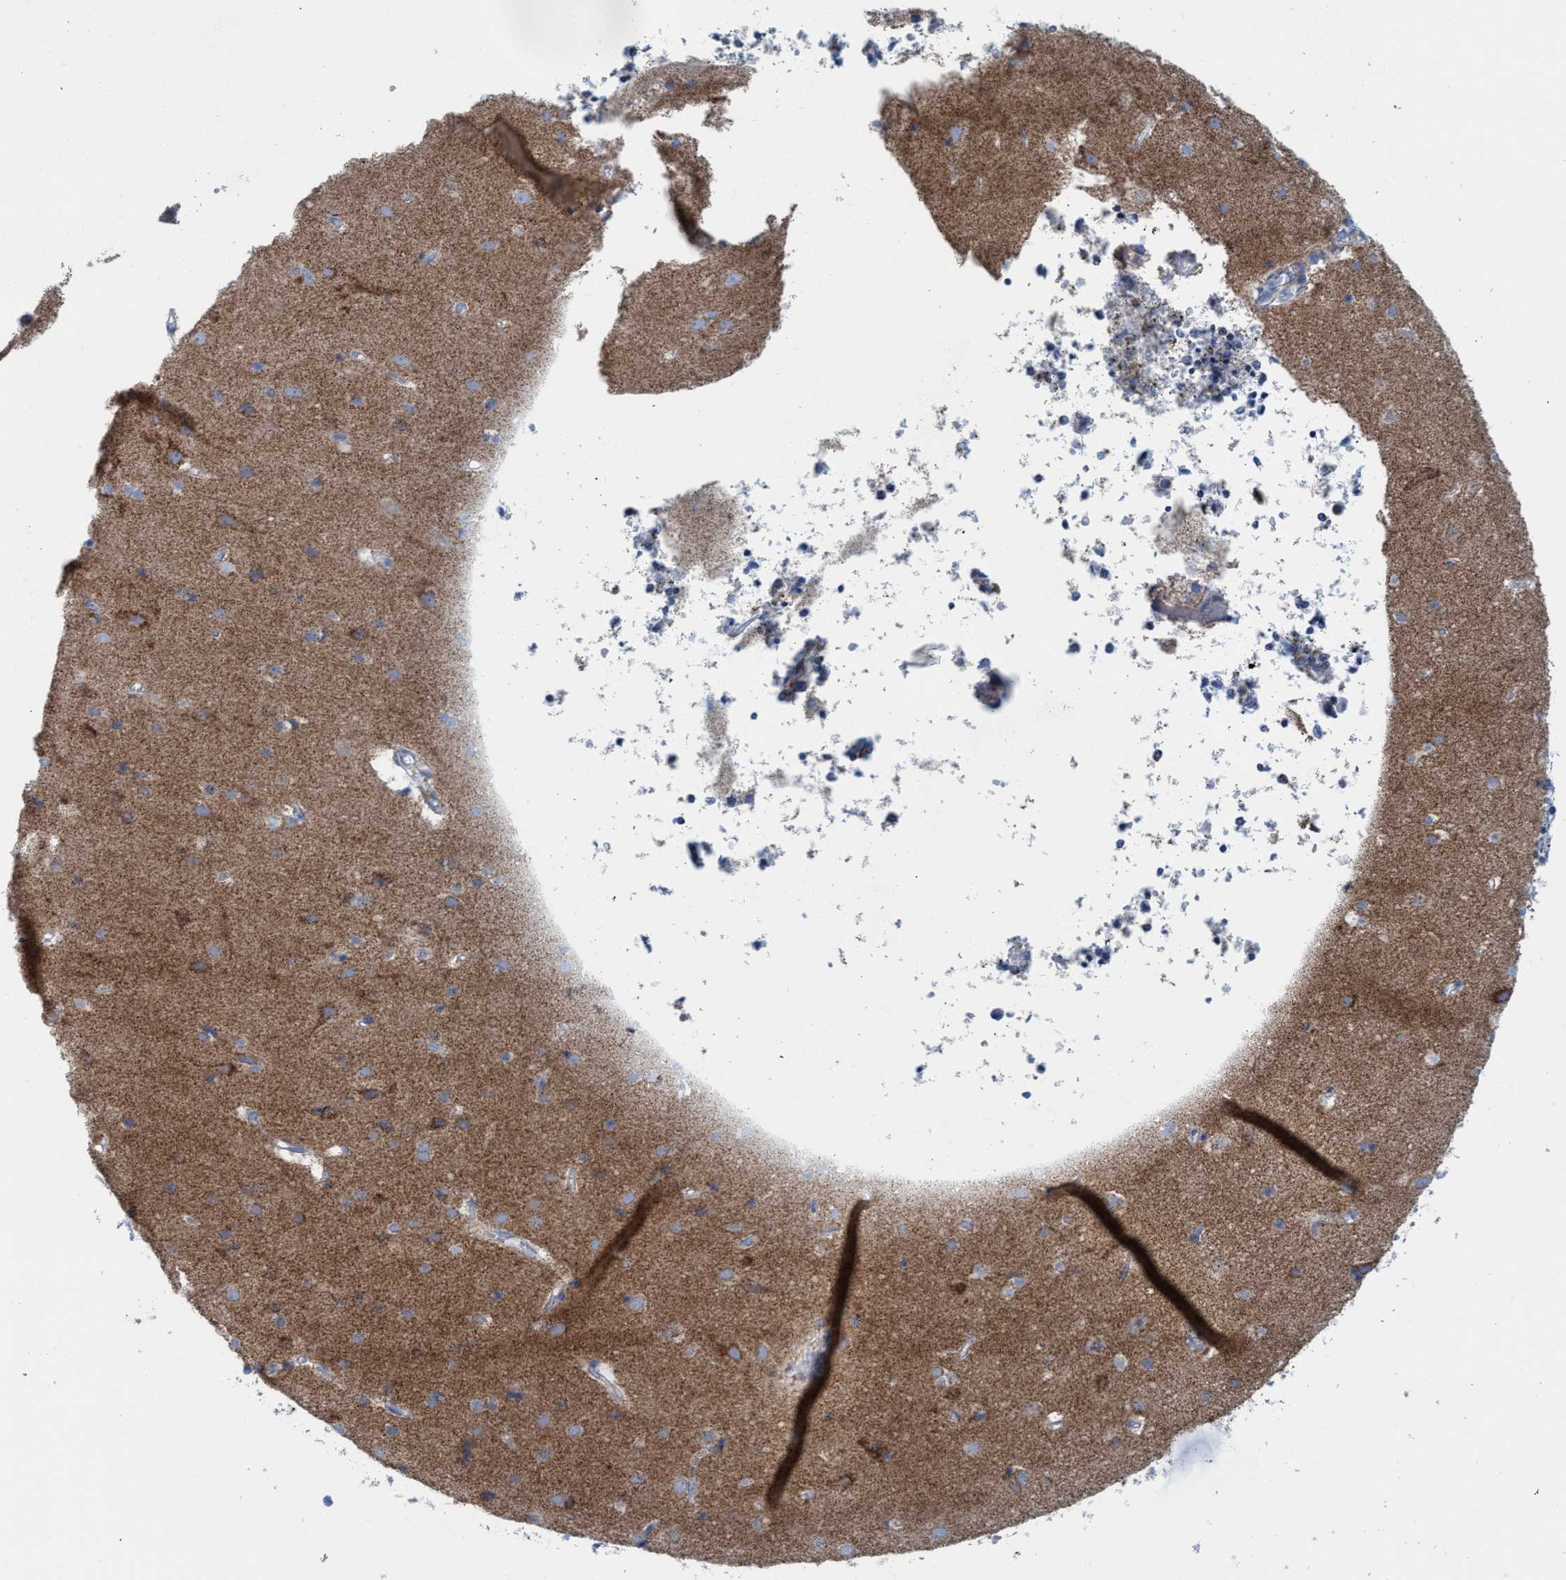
{"staining": {"intensity": "negative", "quantity": "none", "location": "none"}, "tissue": "cerebral cortex", "cell_type": "Endothelial cells", "image_type": "normal", "snomed": [{"axis": "morphology", "description": "Normal tissue, NOS"}, {"axis": "topography", "description": "Cerebral cortex"}], "caption": "This is a histopathology image of immunohistochemistry staining of normal cerebral cortex, which shows no staining in endothelial cells. (Stains: DAB (3,3'-diaminobenzidine) IHC with hematoxylin counter stain, Microscopy: brightfield microscopy at high magnification).", "gene": "GGA3", "patient": {"sex": "male", "age": 54}}